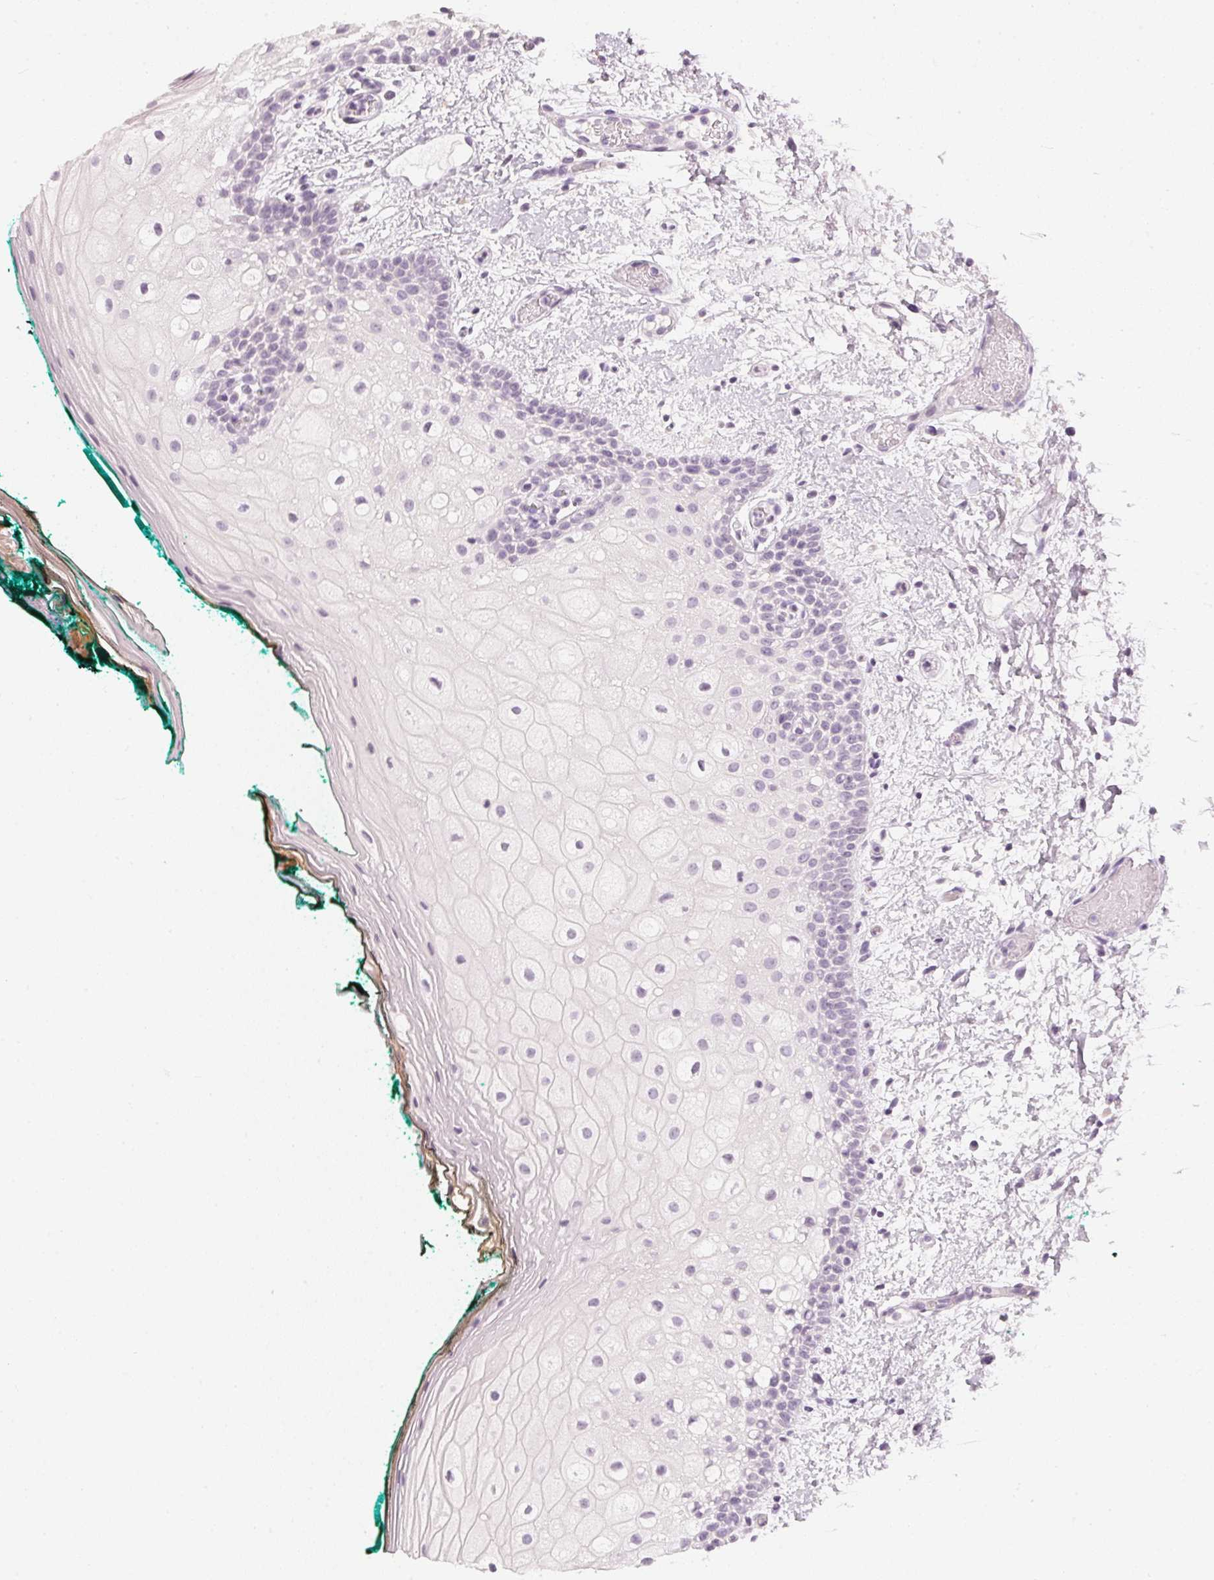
{"staining": {"intensity": "moderate", "quantity": "<25%", "location": "cytoplasmic/membranous"}, "tissue": "oral mucosa", "cell_type": "Squamous epithelial cells", "image_type": "normal", "snomed": [{"axis": "morphology", "description": "Normal tissue, NOS"}, {"axis": "topography", "description": "Oral tissue"}], "caption": "Brown immunohistochemical staining in unremarkable oral mucosa exhibits moderate cytoplasmic/membranous positivity in approximately <25% of squamous epithelial cells. The staining is performed using DAB brown chromogen to label protein expression. The nuclei are counter-stained blue using hematoxylin.", "gene": "CHST4", "patient": {"sex": "female", "age": 83}}